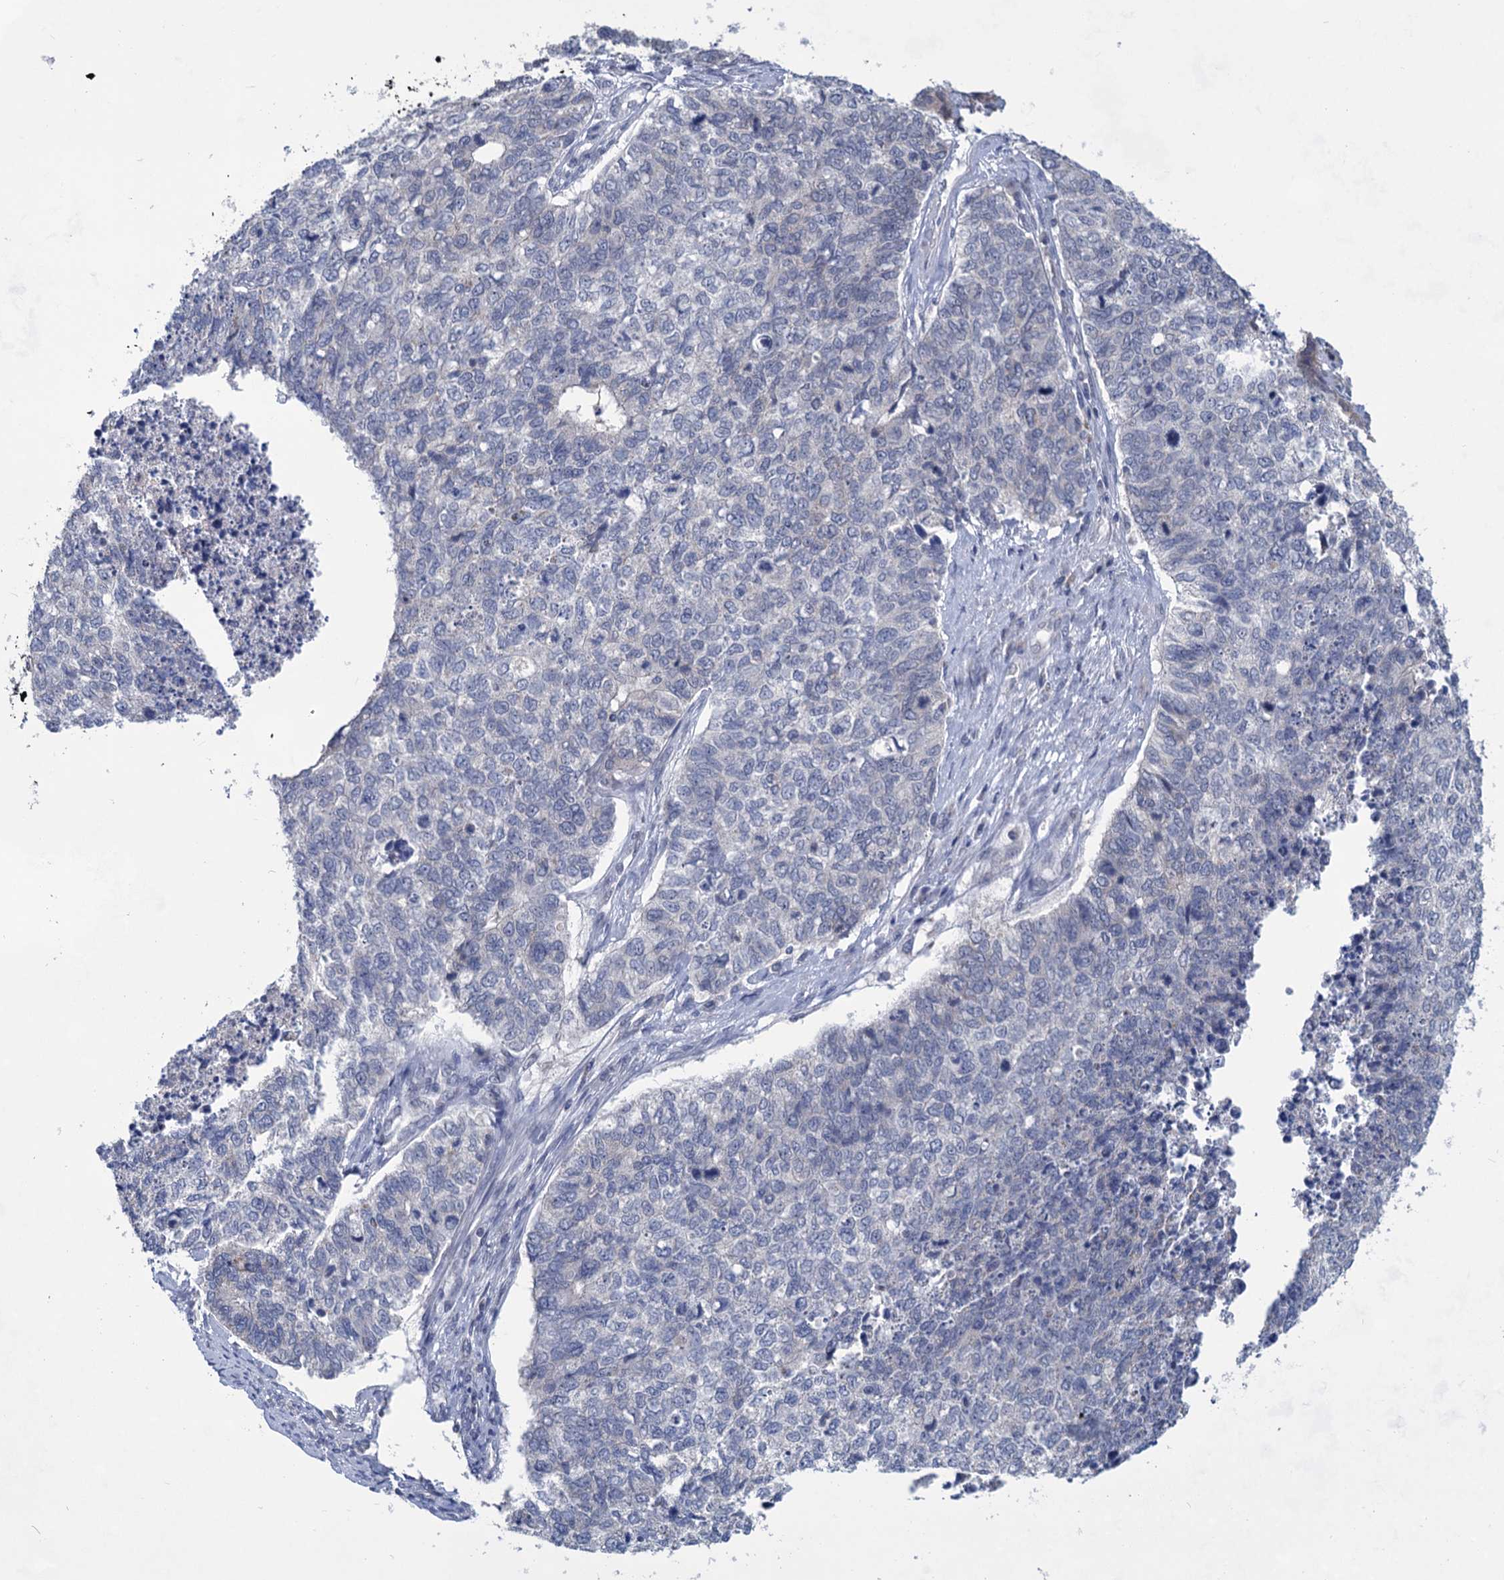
{"staining": {"intensity": "negative", "quantity": "none", "location": "none"}, "tissue": "cervical cancer", "cell_type": "Tumor cells", "image_type": "cancer", "snomed": [{"axis": "morphology", "description": "Squamous cell carcinoma, NOS"}, {"axis": "topography", "description": "Cervix"}], "caption": "This micrograph is of cervical cancer stained with IHC to label a protein in brown with the nuclei are counter-stained blue. There is no expression in tumor cells.", "gene": "TTC17", "patient": {"sex": "female", "age": 63}}